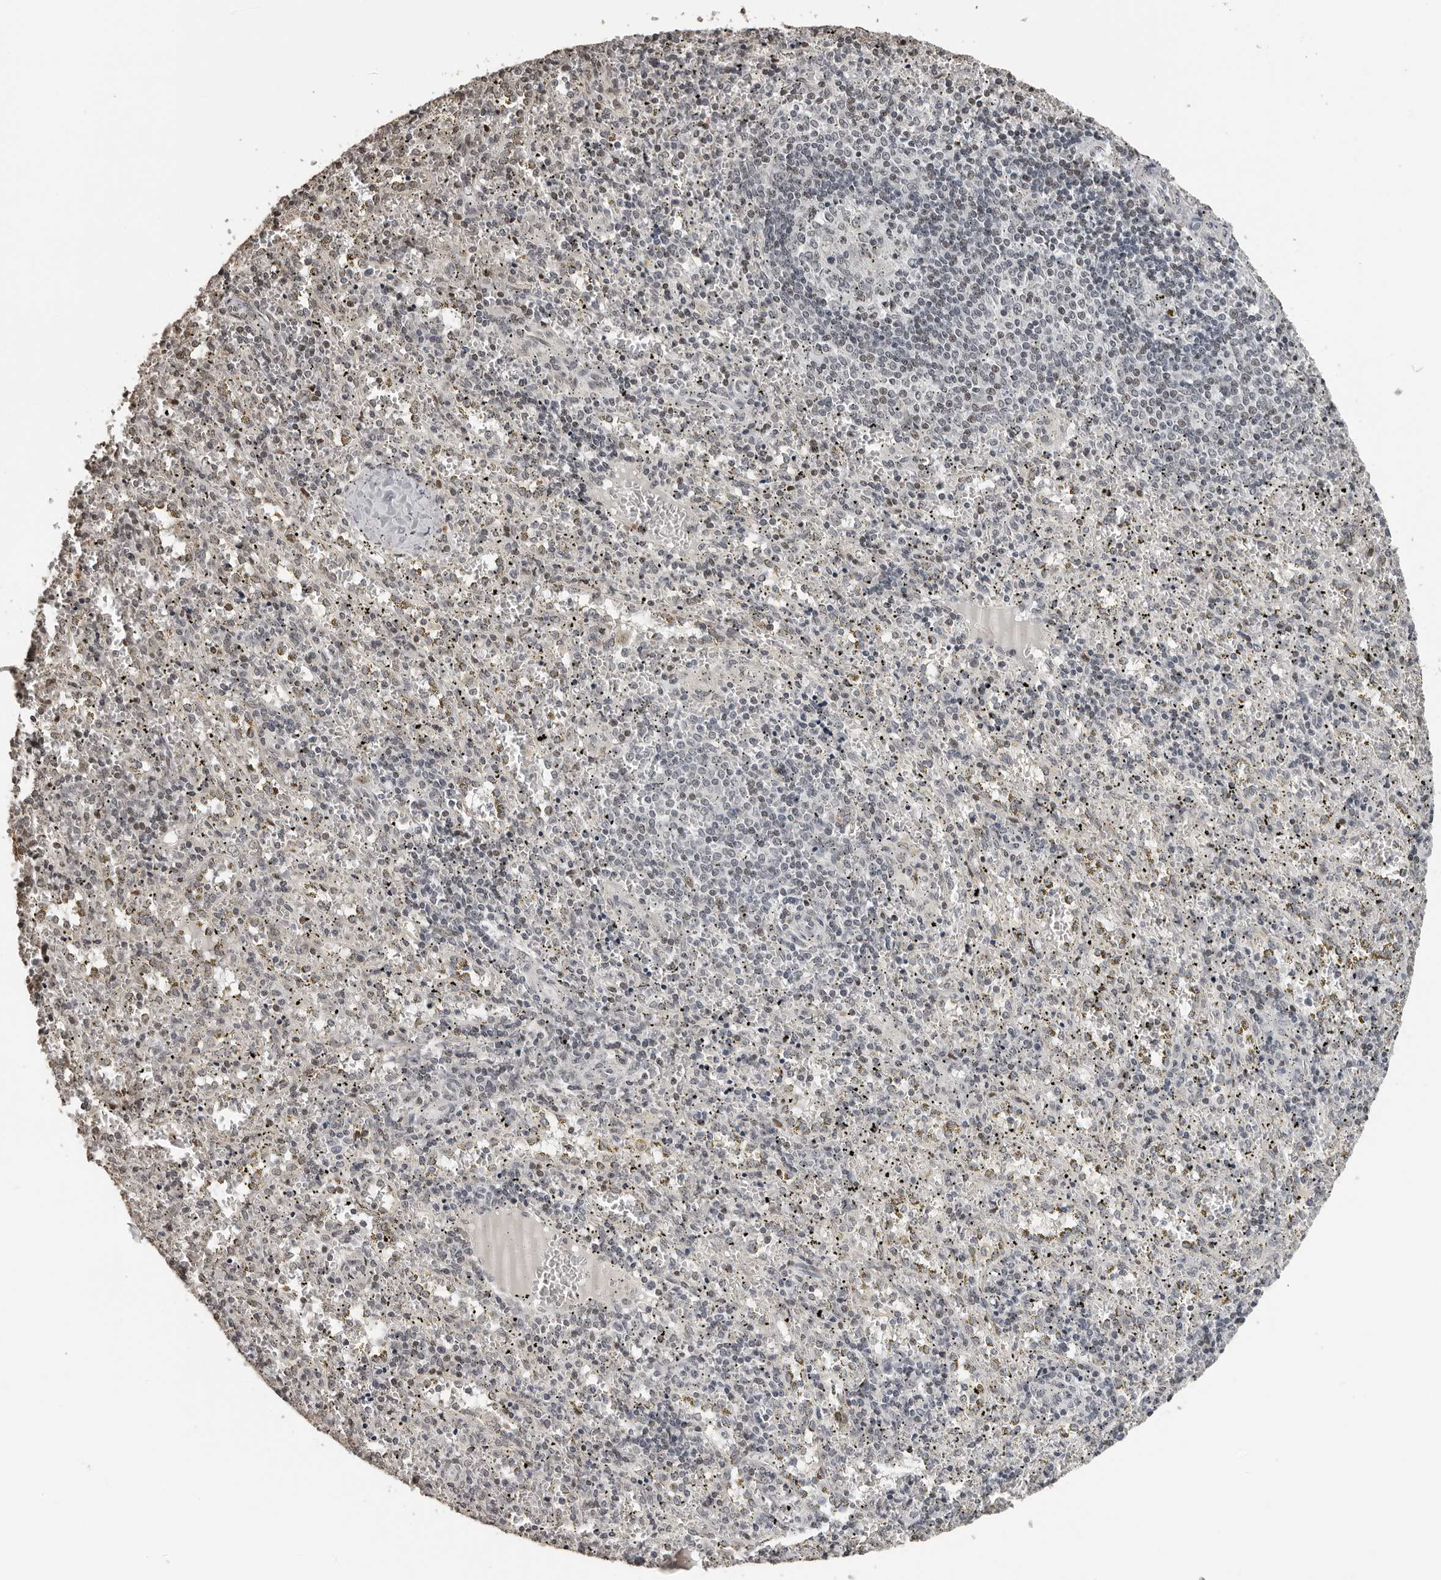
{"staining": {"intensity": "weak", "quantity": "<25%", "location": "nuclear"}, "tissue": "spleen", "cell_type": "Cells in red pulp", "image_type": "normal", "snomed": [{"axis": "morphology", "description": "Normal tissue, NOS"}, {"axis": "topography", "description": "Spleen"}], "caption": "An image of spleen stained for a protein reveals no brown staining in cells in red pulp. Nuclei are stained in blue.", "gene": "ORC1", "patient": {"sex": "male", "age": 11}}